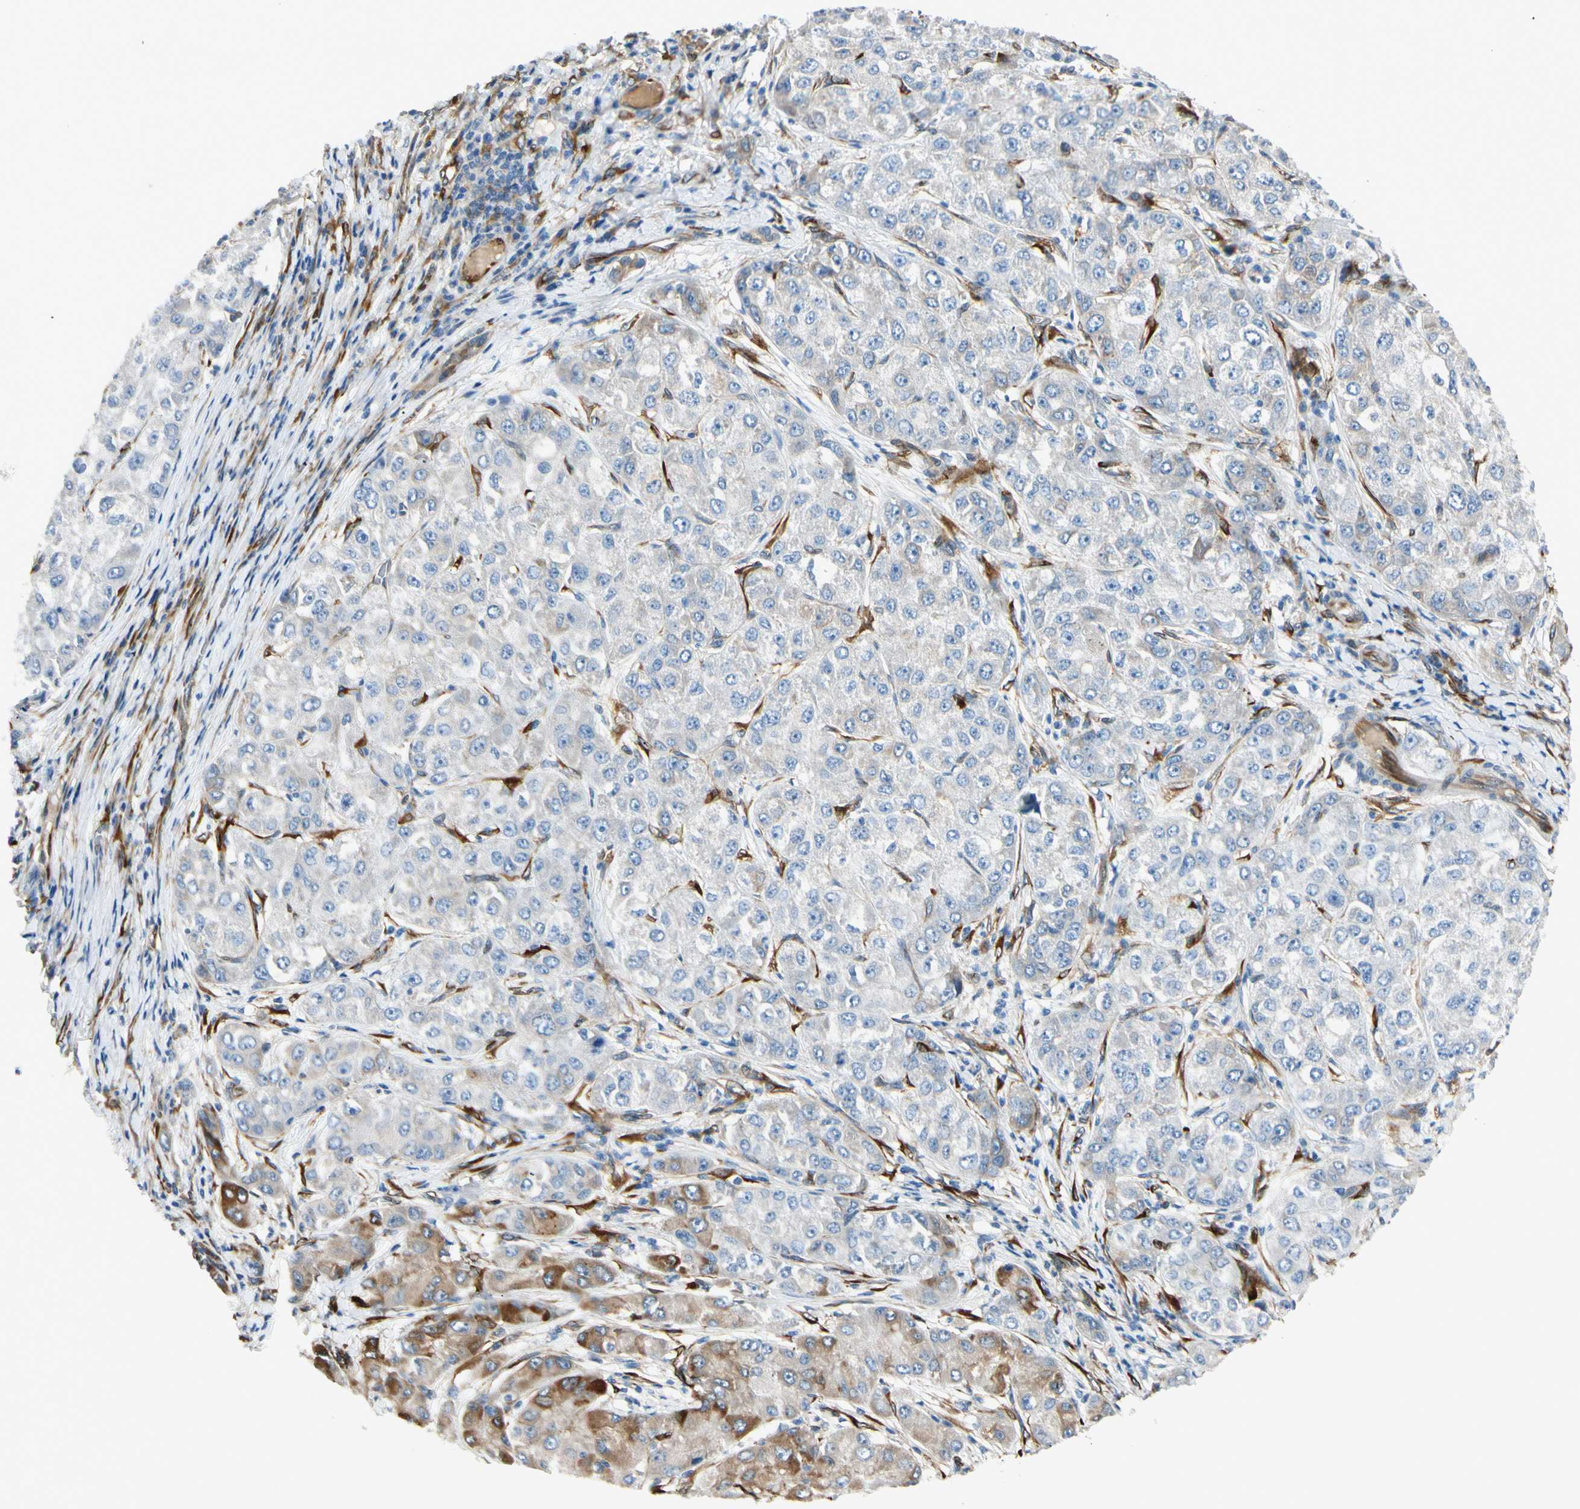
{"staining": {"intensity": "moderate", "quantity": "25%-75%", "location": "cytoplasmic/membranous"}, "tissue": "liver cancer", "cell_type": "Tumor cells", "image_type": "cancer", "snomed": [{"axis": "morphology", "description": "Carcinoma, Hepatocellular, NOS"}, {"axis": "topography", "description": "Liver"}], "caption": "IHC micrograph of human liver hepatocellular carcinoma stained for a protein (brown), which exhibits medium levels of moderate cytoplasmic/membranous expression in about 25%-75% of tumor cells.", "gene": "FKBP7", "patient": {"sex": "male", "age": 80}}